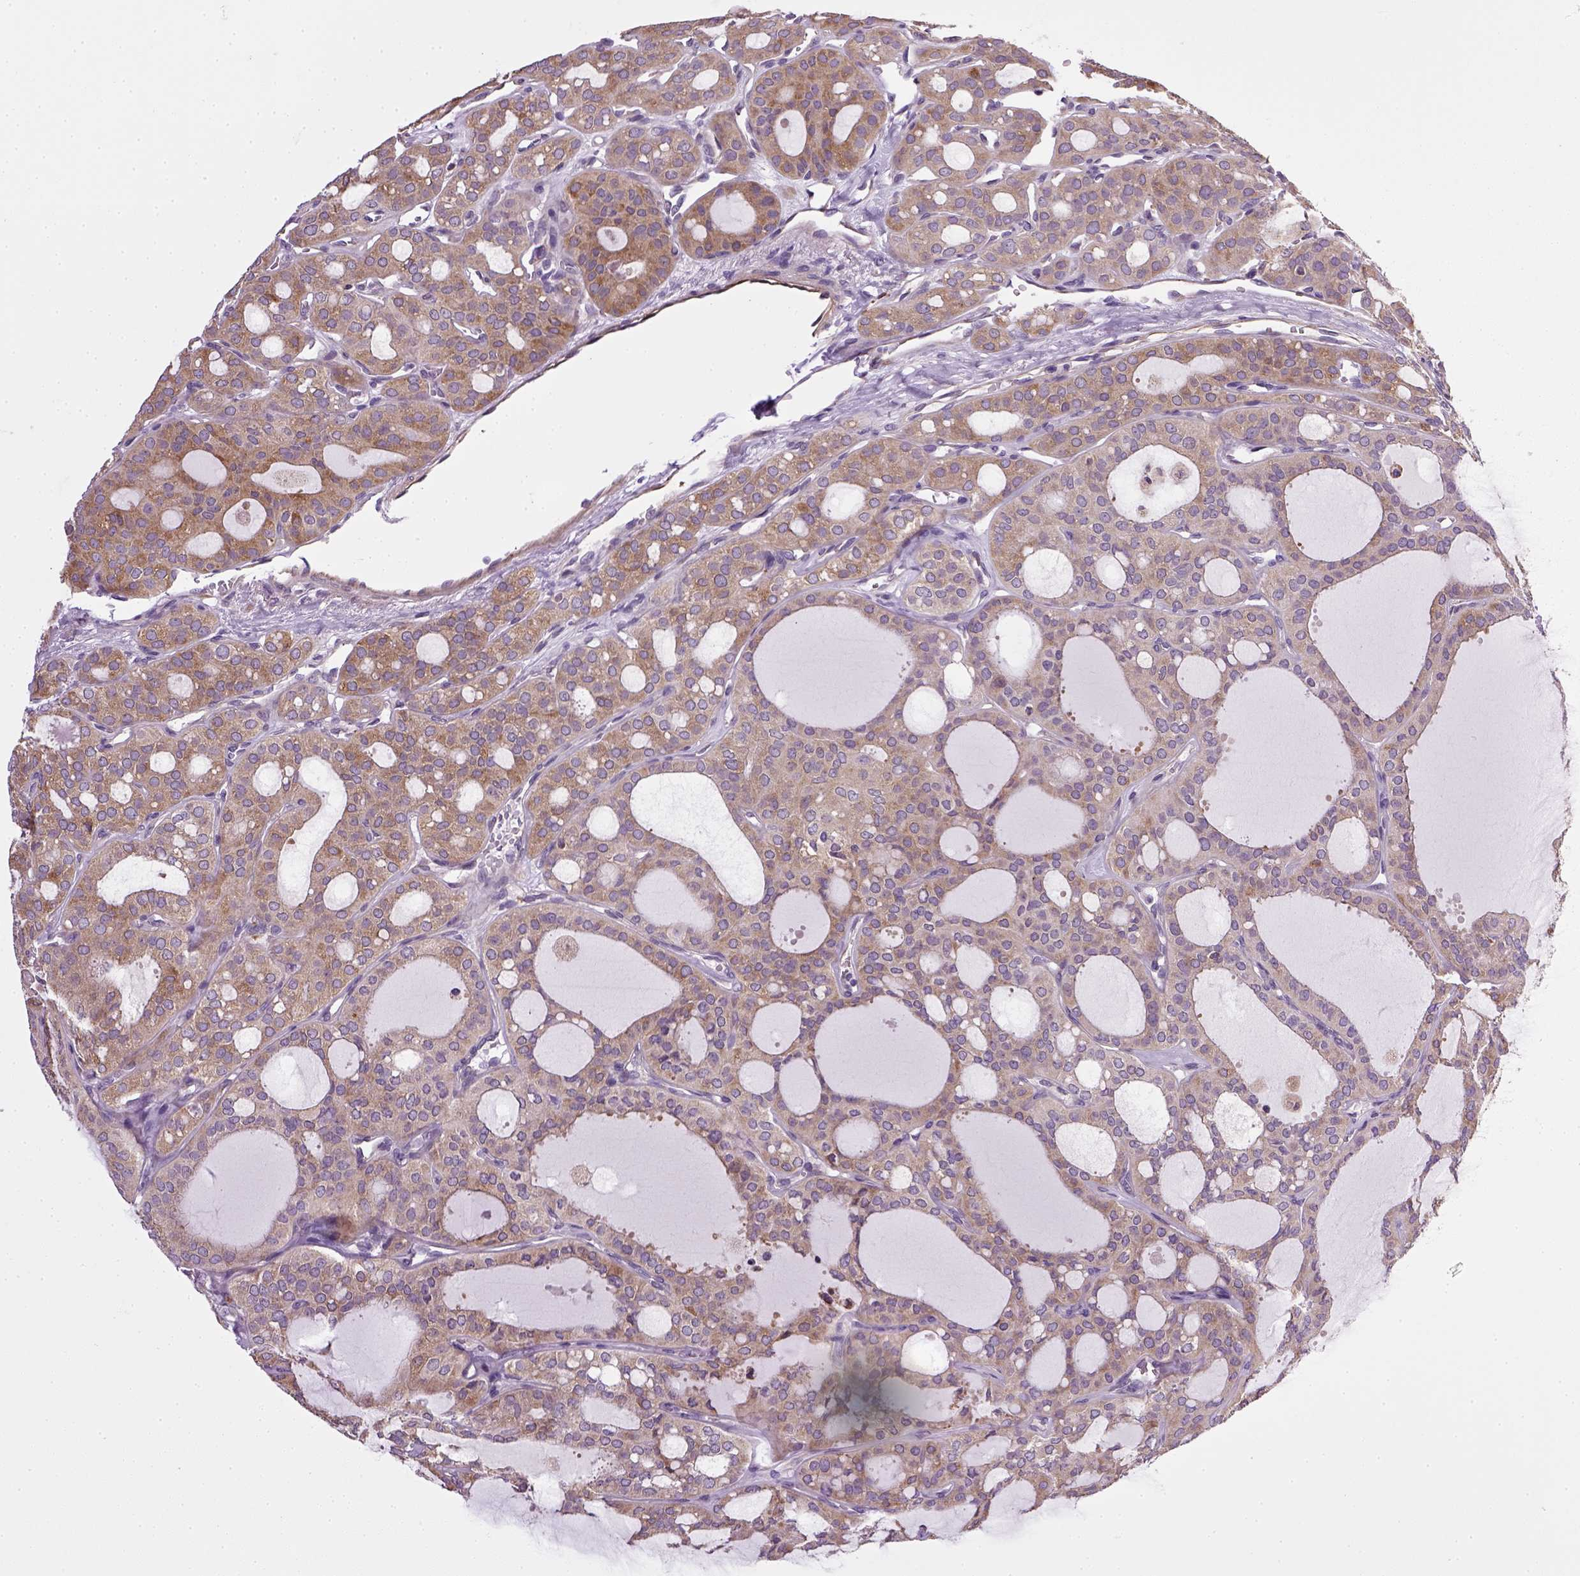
{"staining": {"intensity": "weak", "quantity": ">75%", "location": "cytoplasmic/membranous"}, "tissue": "thyroid cancer", "cell_type": "Tumor cells", "image_type": "cancer", "snomed": [{"axis": "morphology", "description": "Follicular adenoma carcinoma, NOS"}, {"axis": "topography", "description": "Thyroid gland"}], "caption": "This photomicrograph reveals immunohistochemistry staining of thyroid cancer, with low weak cytoplasmic/membranous staining in about >75% of tumor cells.", "gene": "TPRG1", "patient": {"sex": "male", "age": 75}}